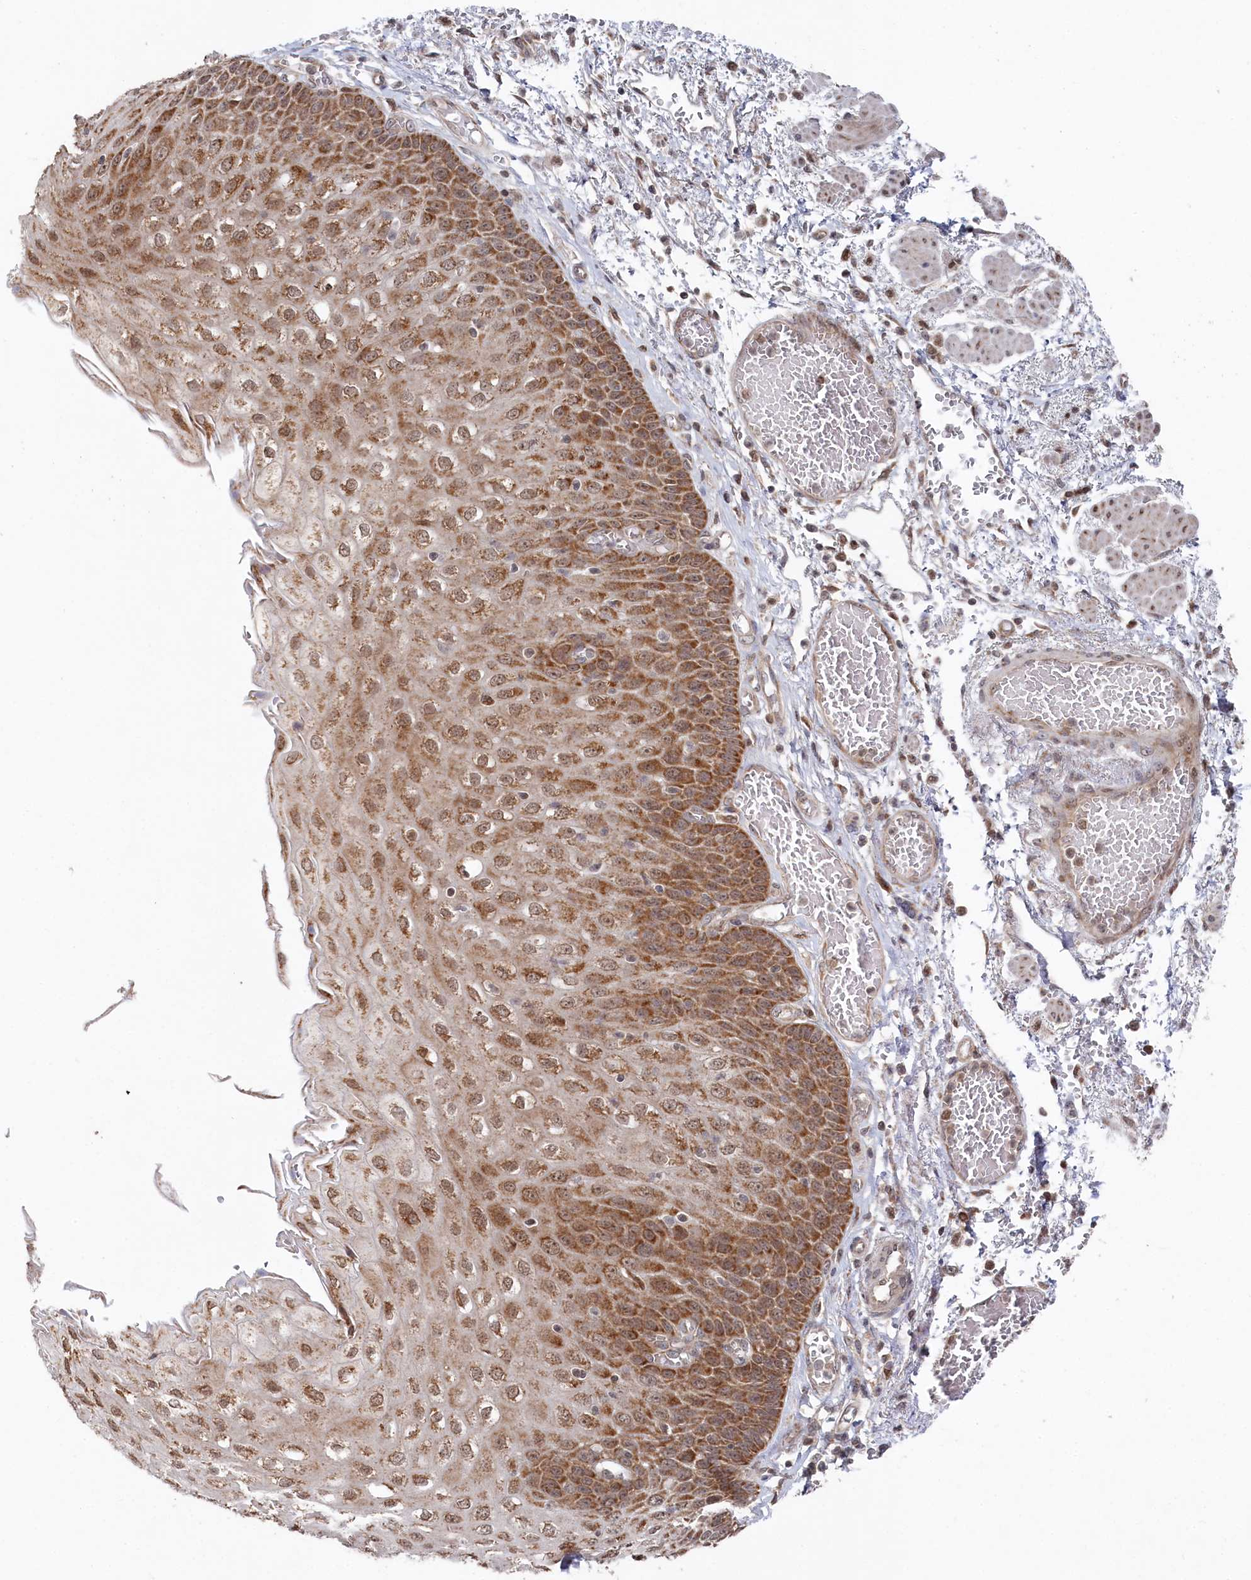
{"staining": {"intensity": "moderate", "quantity": ">75%", "location": "cytoplasmic/membranous"}, "tissue": "esophagus", "cell_type": "Squamous epithelial cells", "image_type": "normal", "snomed": [{"axis": "morphology", "description": "Normal tissue, NOS"}, {"axis": "topography", "description": "Esophagus"}], "caption": "This image shows benign esophagus stained with immunohistochemistry (IHC) to label a protein in brown. The cytoplasmic/membranous of squamous epithelial cells show moderate positivity for the protein. Nuclei are counter-stained blue.", "gene": "WAPL", "patient": {"sex": "male", "age": 81}}